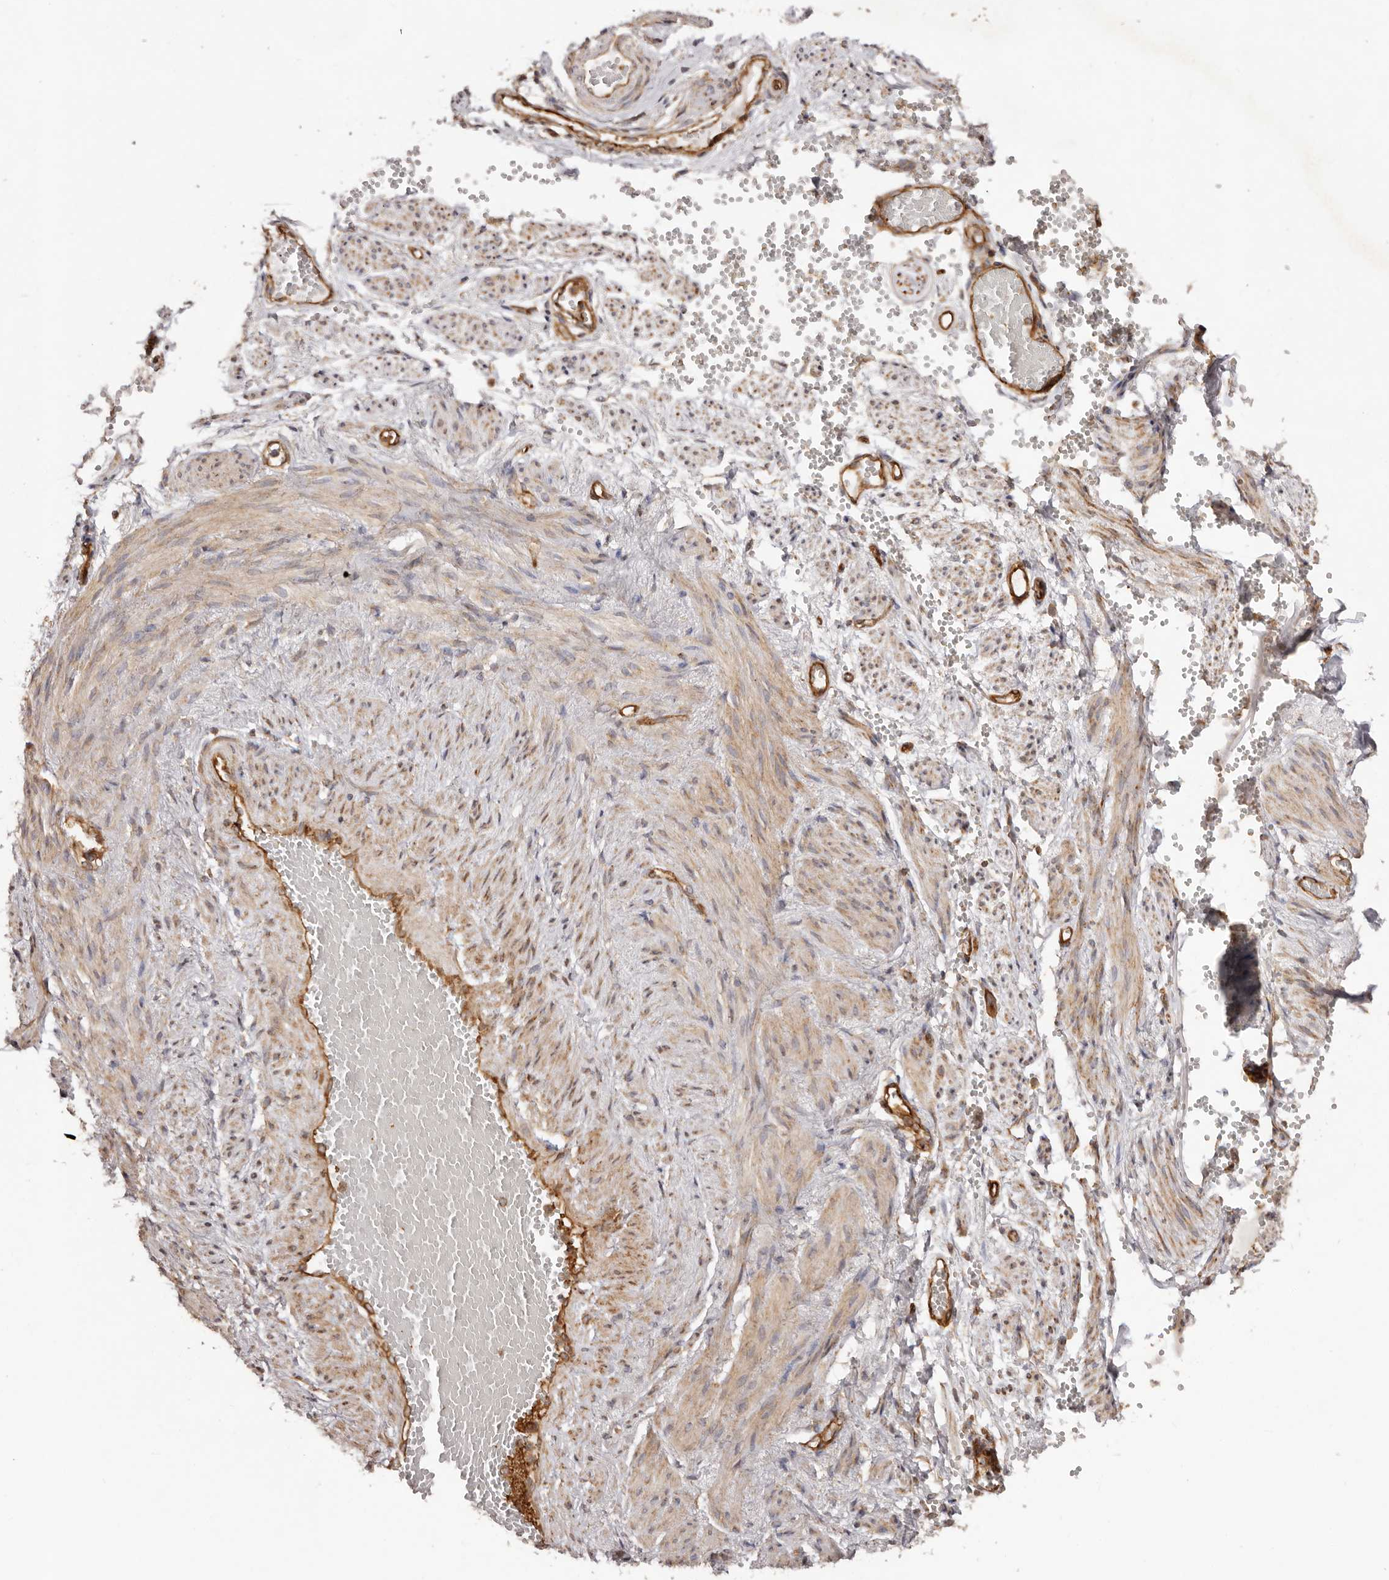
{"staining": {"intensity": "moderate", "quantity": ">75%", "location": "cytoplasmic/membranous"}, "tissue": "adipose tissue", "cell_type": "Adipocytes", "image_type": "normal", "snomed": [{"axis": "morphology", "description": "Normal tissue, NOS"}, {"axis": "topography", "description": "Smooth muscle"}, {"axis": "topography", "description": "Peripheral nerve tissue"}], "caption": "Protein staining of normal adipose tissue demonstrates moderate cytoplasmic/membranous expression in approximately >75% of adipocytes.", "gene": "RPS6", "patient": {"sex": "female", "age": 39}}